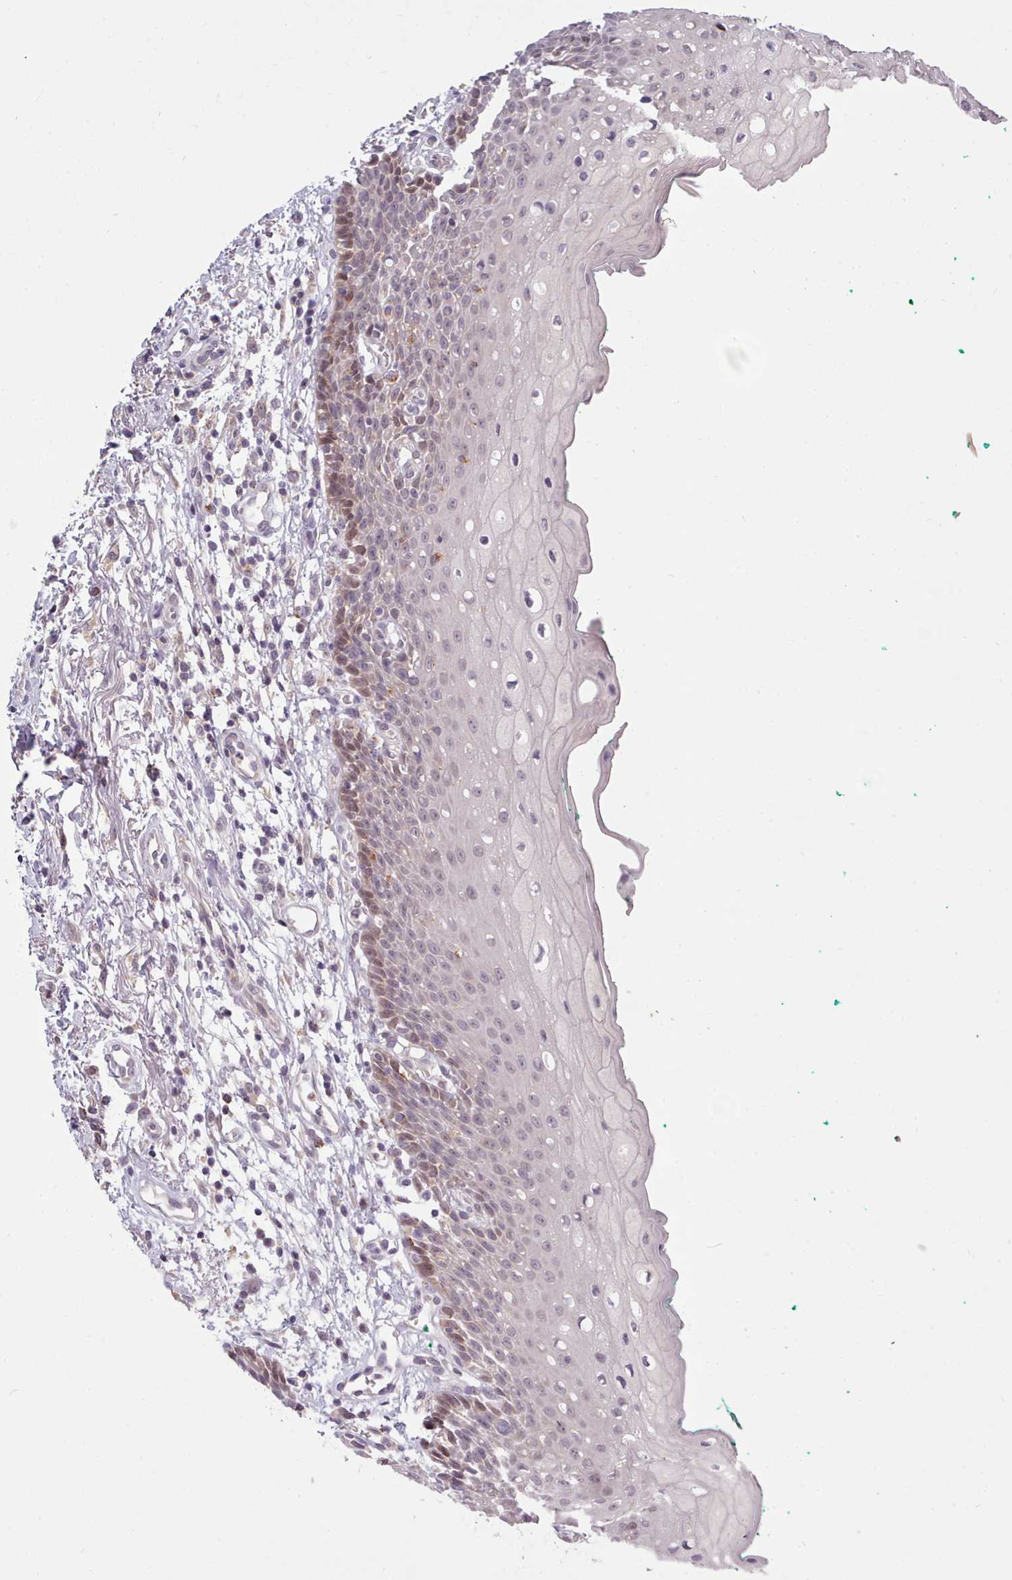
{"staining": {"intensity": "moderate", "quantity": "<25%", "location": "cytoplasmic/membranous"}, "tissue": "oral mucosa", "cell_type": "Squamous epithelial cells", "image_type": "normal", "snomed": [{"axis": "morphology", "description": "Normal tissue, NOS"}, {"axis": "morphology", "description": "Squamous cell carcinoma, NOS"}, {"axis": "topography", "description": "Oral tissue"}, {"axis": "topography", "description": "Tounge, NOS"}, {"axis": "topography", "description": "Head-Neck"}], "caption": "Immunohistochemical staining of unremarkable human oral mucosa displays <25% levels of moderate cytoplasmic/membranous protein expression in about <25% of squamous epithelial cells. The protein of interest is shown in brown color, while the nuclei are stained blue.", "gene": "ARL17A", "patient": {"sex": "male", "age": 79}}